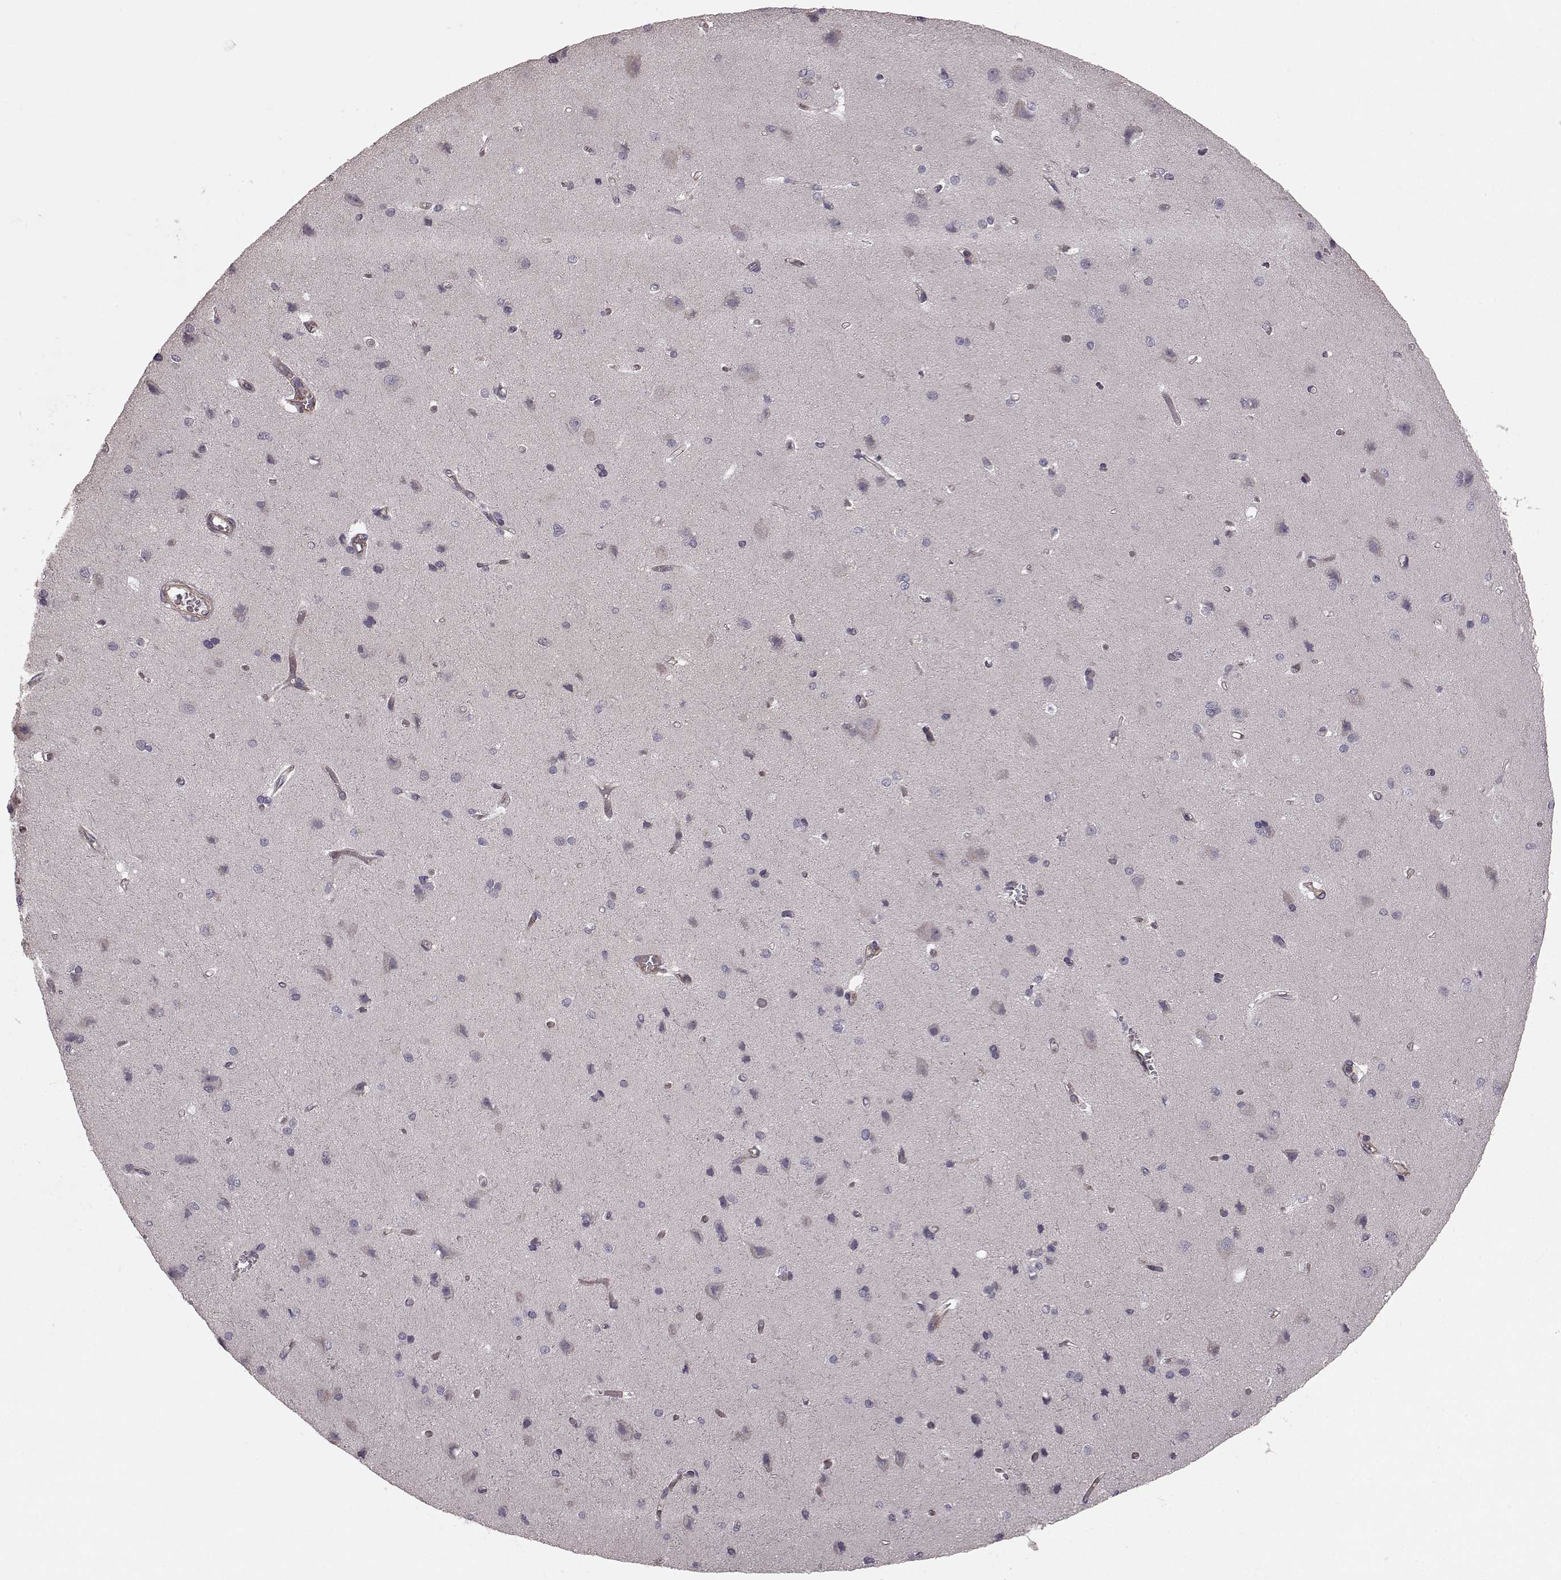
{"staining": {"intensity": "weak", "quantity": "<25%", "location": "cytoplasmic/membranous"}, "tissue": "cerebral cortex", "cell_type": "Endothelial cells", "image_type": "normal", "snomed": [{"axis": "morphology", "description": "Normal tissue, NOS"}, {"axis": "topography", "description": "Cerebral cortex"}], "caption": "Immunohistochemistry (IHC) of normal human cerebral cortex exhibits no expression in endothelial cells.", "gene": "SLC22A18", "patient": {"sex": "male", "age": 37}}